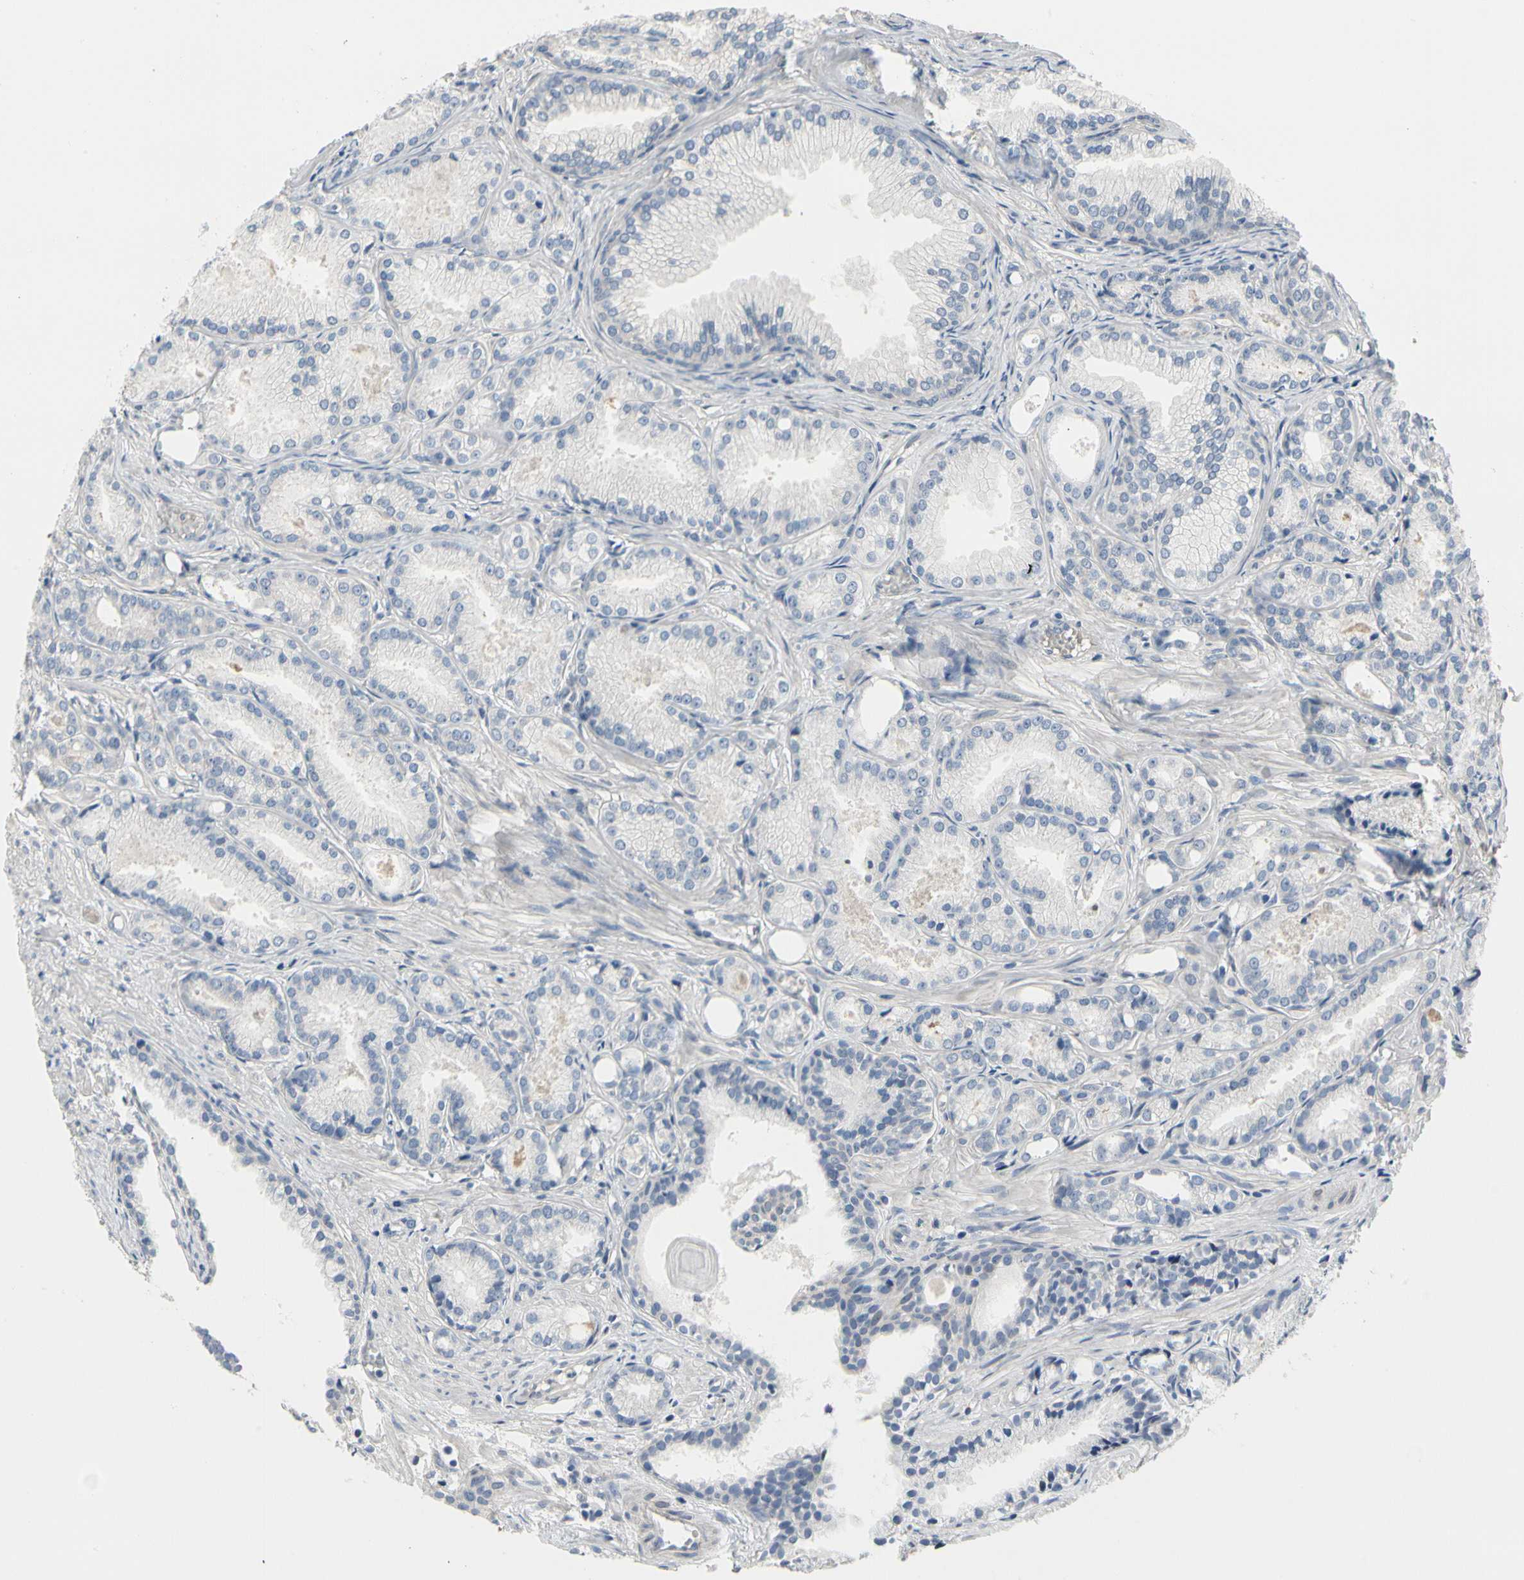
{"staining": {"intensity": "negative", "quantity": "none", "location": "none"}, "tissue": "prostate cancer", "cell_type": "Tumor cells", "image_type": "cancer", "snomed": [{"axis": "morphology", "description": "Adenocarcinoma, Low grade"}, {"axis": "topography", "description": "Prostate"}], "caption": "There is no significant staining in tumor cells of adenocarcinoma (low-grade) (prostate).", "gene": "NFASC", "patient": {"sex": "male", "age": 72}}